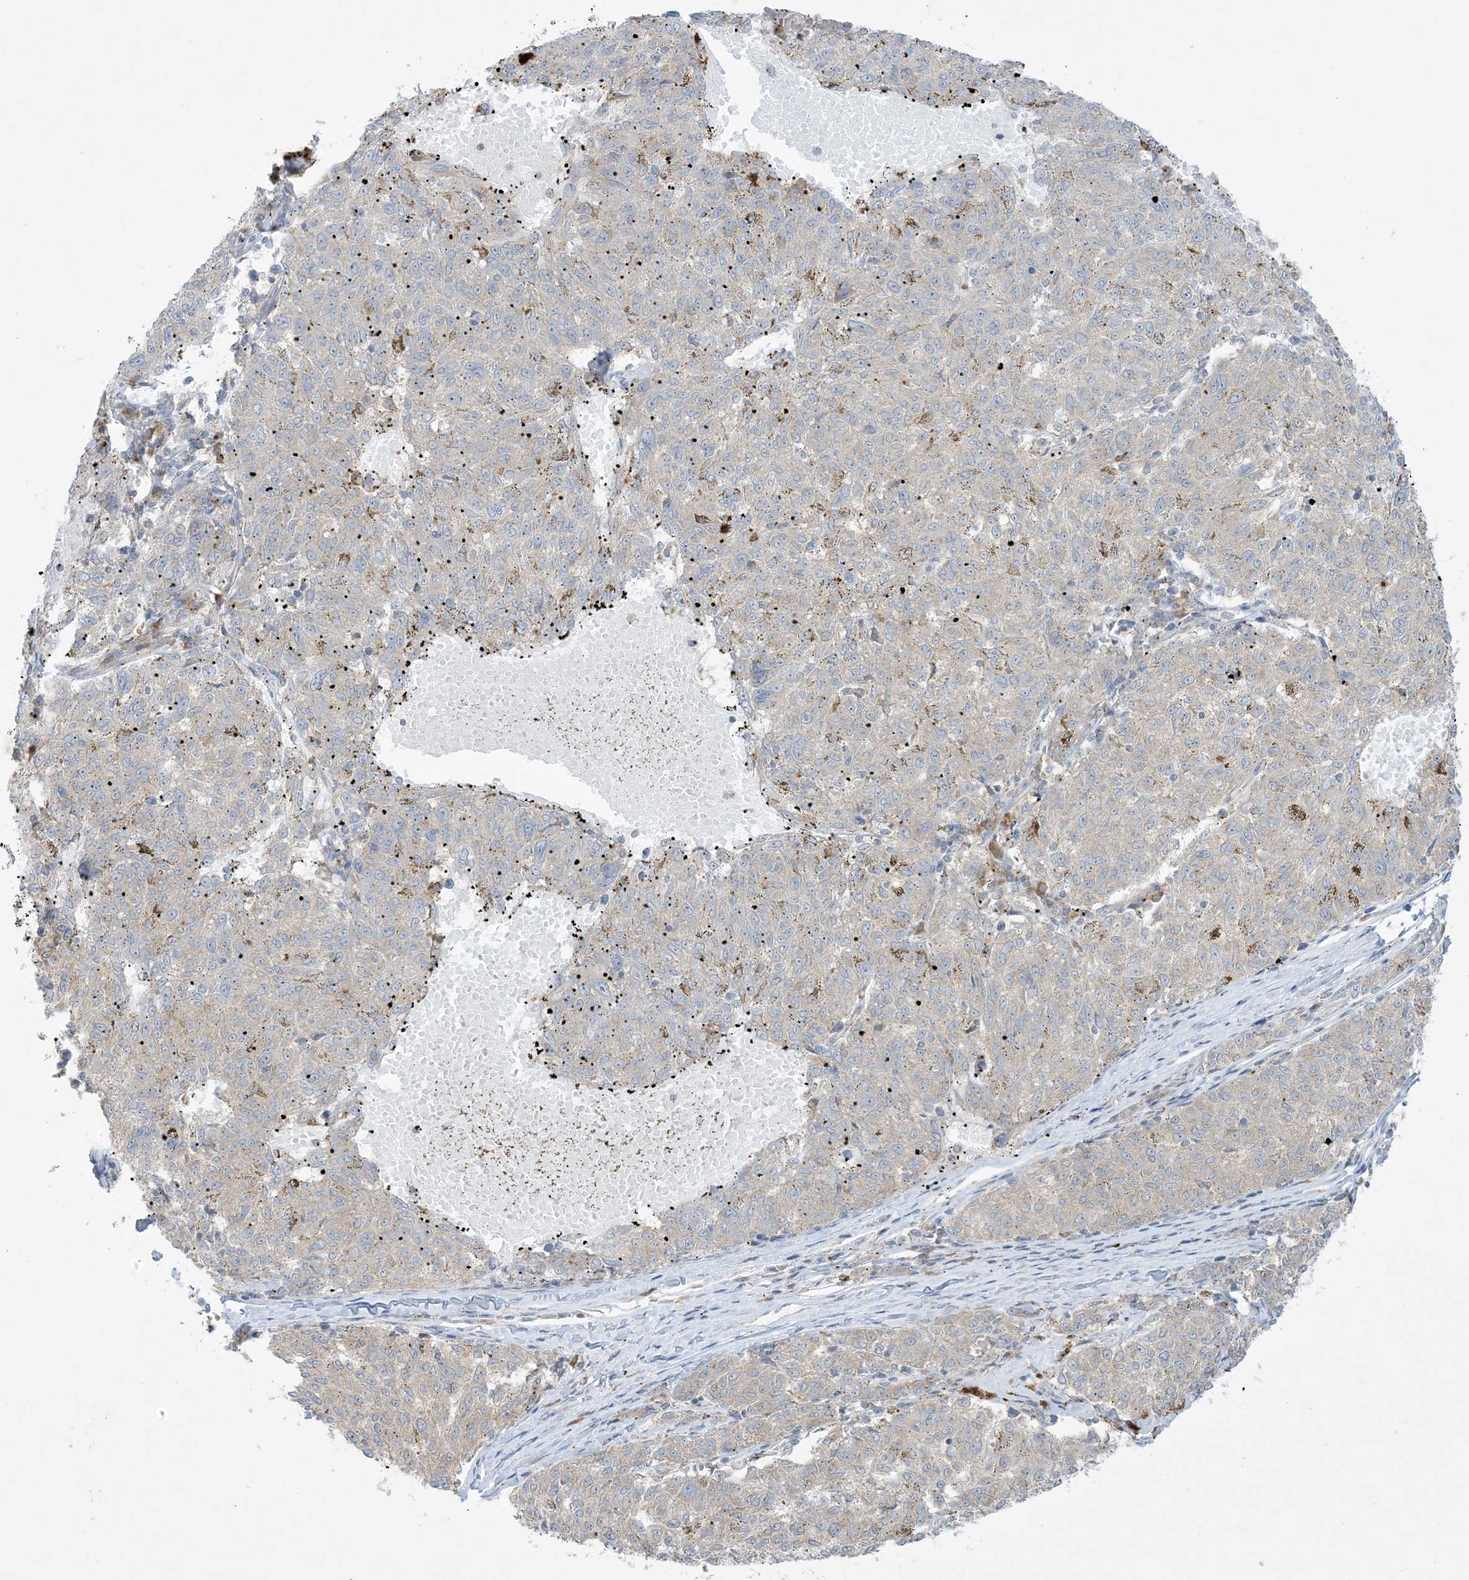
{"staining": {"intensity": "negative", "quantity": "none", "location": "none"}, "tissue": "melanoma", "cell_type": "Tumor cells", "image_type": "cancer", "snomed": [{"axis": "morphology", "description": "Malignant melanoma, NOS"}, {"axis": "topography", "description": "Skin"}], "caption": "Immunohistochemistry (IHC) histopathology image of neoplastic tissue: human malignant melanoma stained with DAB (3,3'-diaminobenzidine) demonstrates no significant protein expression in tumor cells.", "gene": "RPP40", "patient": {"sex": "female", "age": 72}}